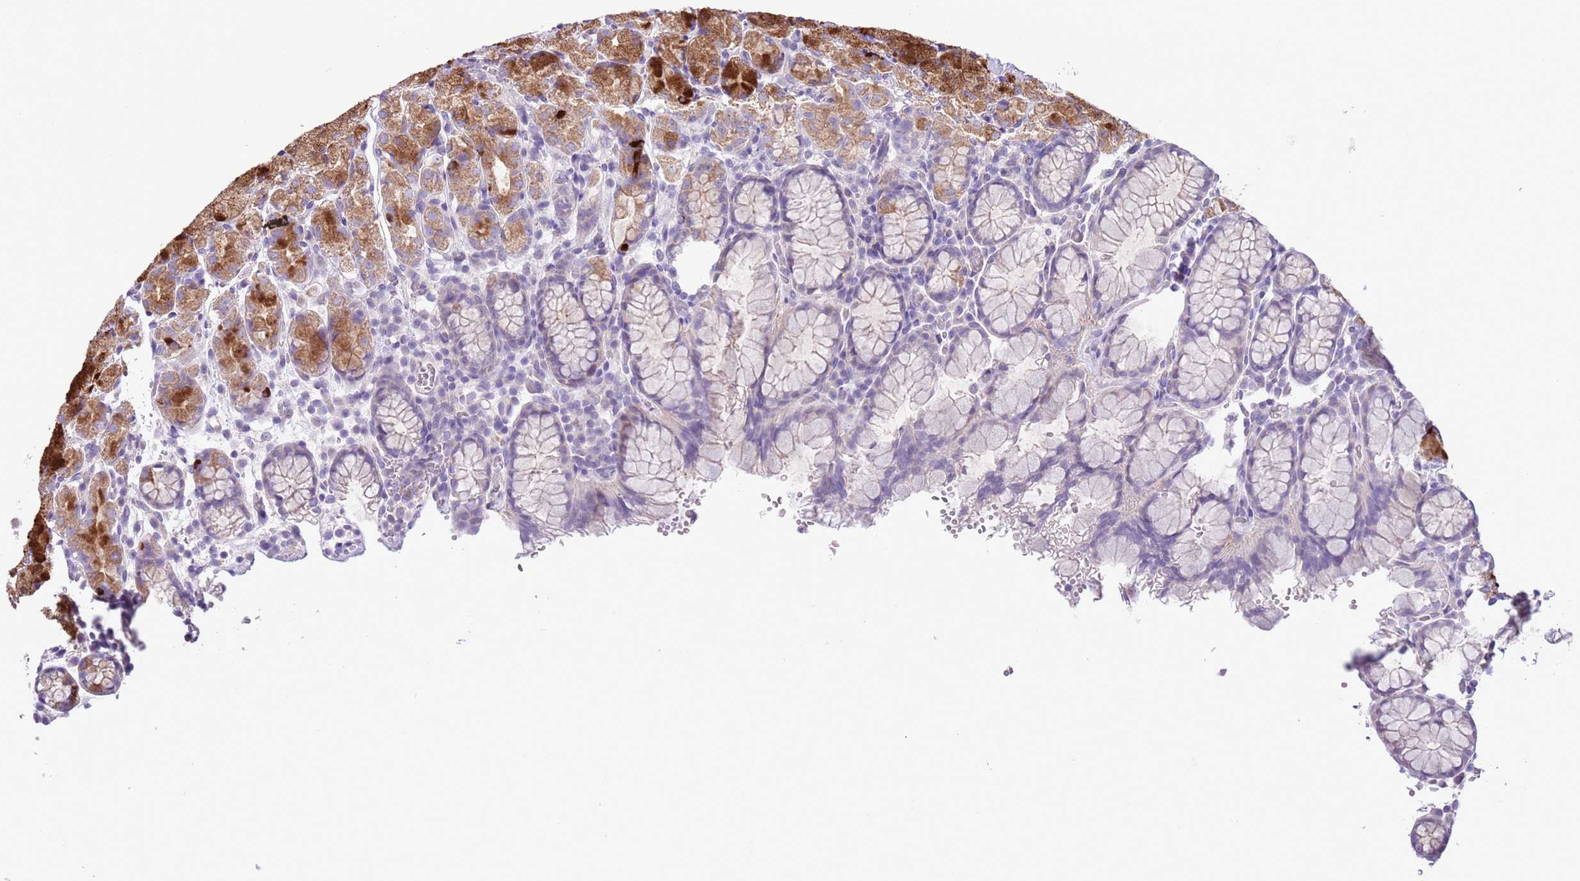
{"staining": {"intensity": "moderate", "quantity": "25%-75%", "location": "cytoplasmic/membranous"}, "tissue": "stomach", "cell_type": "Glandular cells", "image_type": "normal", "snomed": [{"axis": "morphology", "description": "Normal tissue, NOS"}, {"axis": "topography", "description": "Stomach, upper"}, {"axis": "topography", "description": "Stomach"}], "caption": "Stomach stained with DAB immunohistochemistry (IHC) shows medium levels of moderate cytoplasmic/membranous positivity in approximately 25%-75% of glandular cells. (IHC, brightfield microscopy, high magnification).", "gene": "ZNF697", "patient": {"sex": "male", "age": 62}}